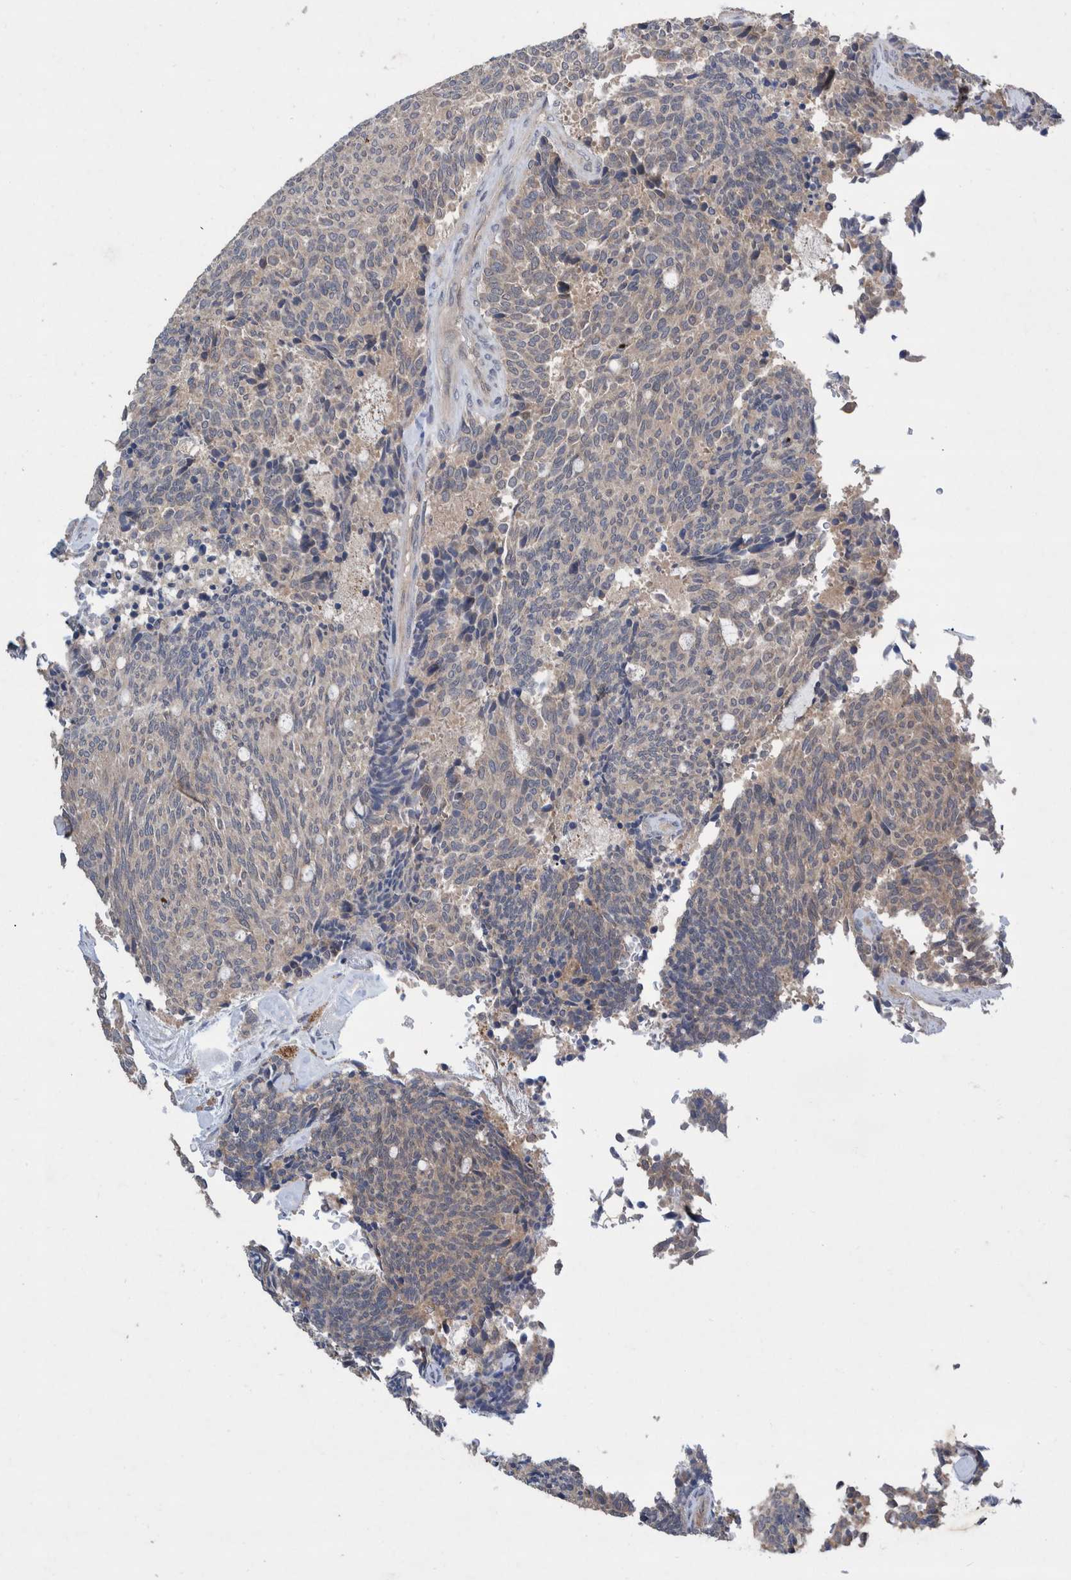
{"staining": {"intensity": "weak", "quantity": "<25%", "location": "cytoplasmic/membranous"}, "tissue": "carcinoid", "cell_type": "Tumor cells", "image_type": "cancer", "snomed": [{"axis": "morphology", "description": "Carcinoid, malignant, NOS"}, {"axis": "topography", "description": "Pancreas"}], "caption": "The photomicrograph exhibits no significant expression in tumor cells of carcinoid (malignant).", "gene": "PLPBP", "patient": {"sex": "female", "age": 54}}